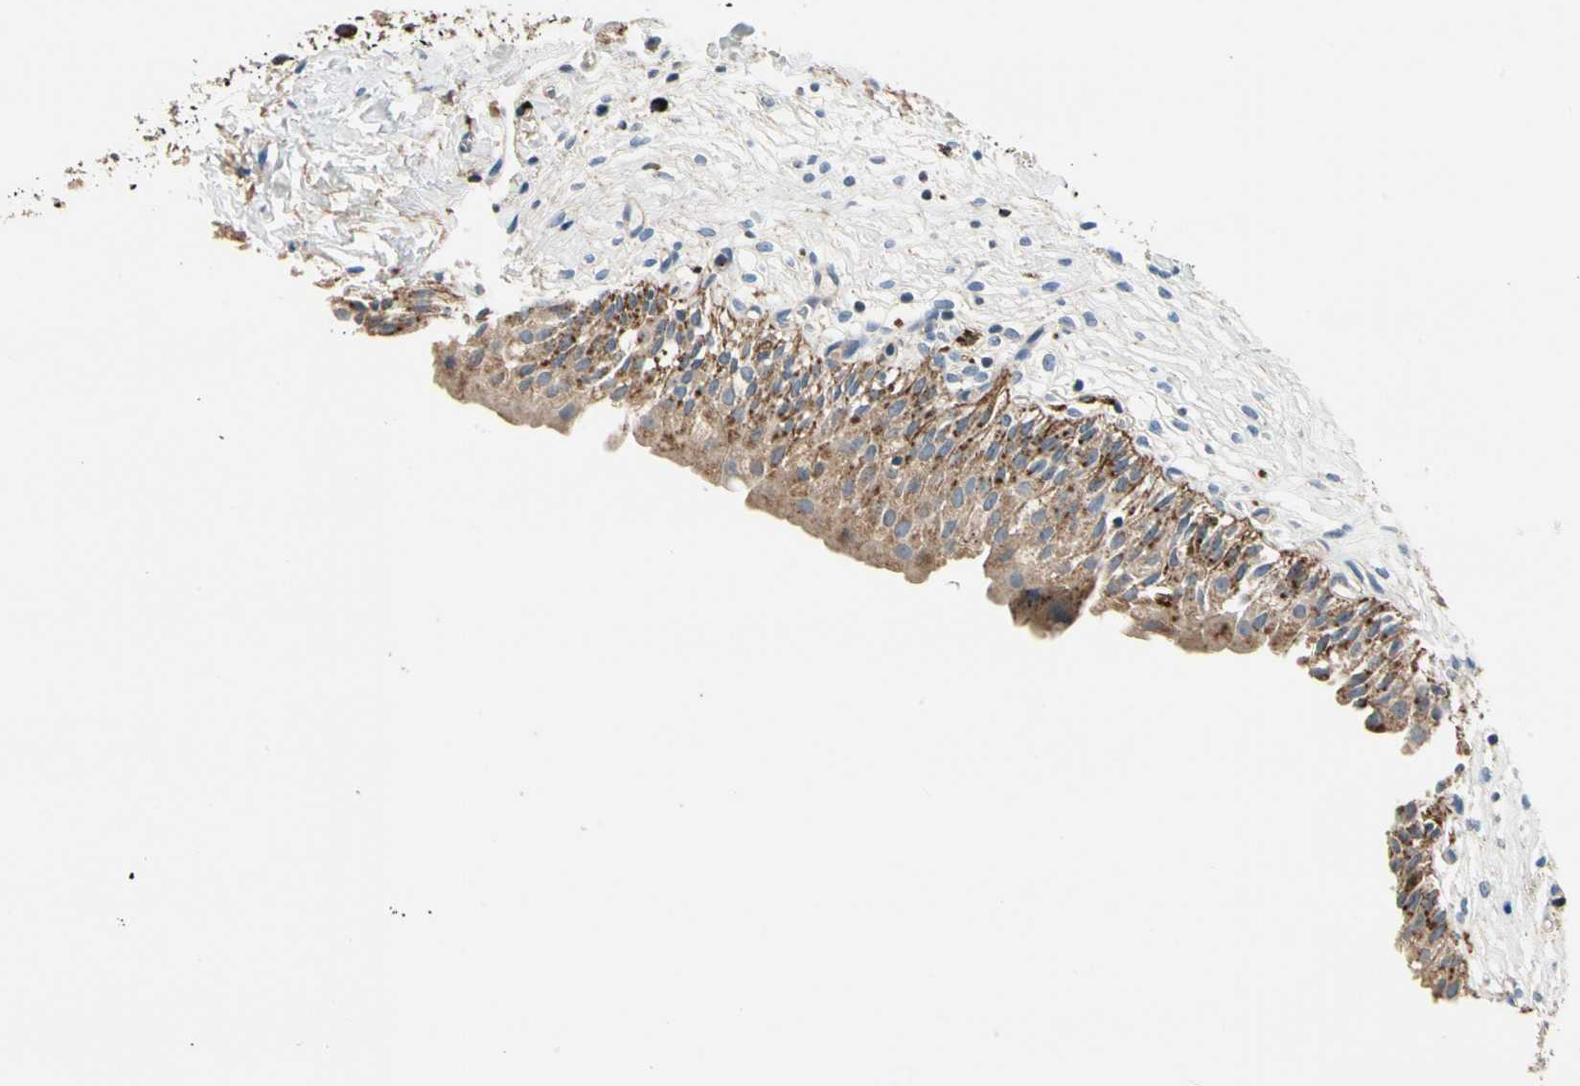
{"staining": {"intensity": "strong", "quantity": ">75%", "location": "cytoplasmic/membranous"}, "tissue": "urinary bladder", "cell_type": "Urothelial cells", "image_type": "normal", "snomed": [{"axis": "morphology", "description": "Normal tissue, NOS"}, {"axis": "topography", "description": "Urinary bladder"}], "caption": "A high amount of strong cytoplasmic/membranous staining is identified in about >75% of urothelial cells in normal urinary bladder.", "gene": "GM2A", "patient": {"sex": "female", "age": 80}}